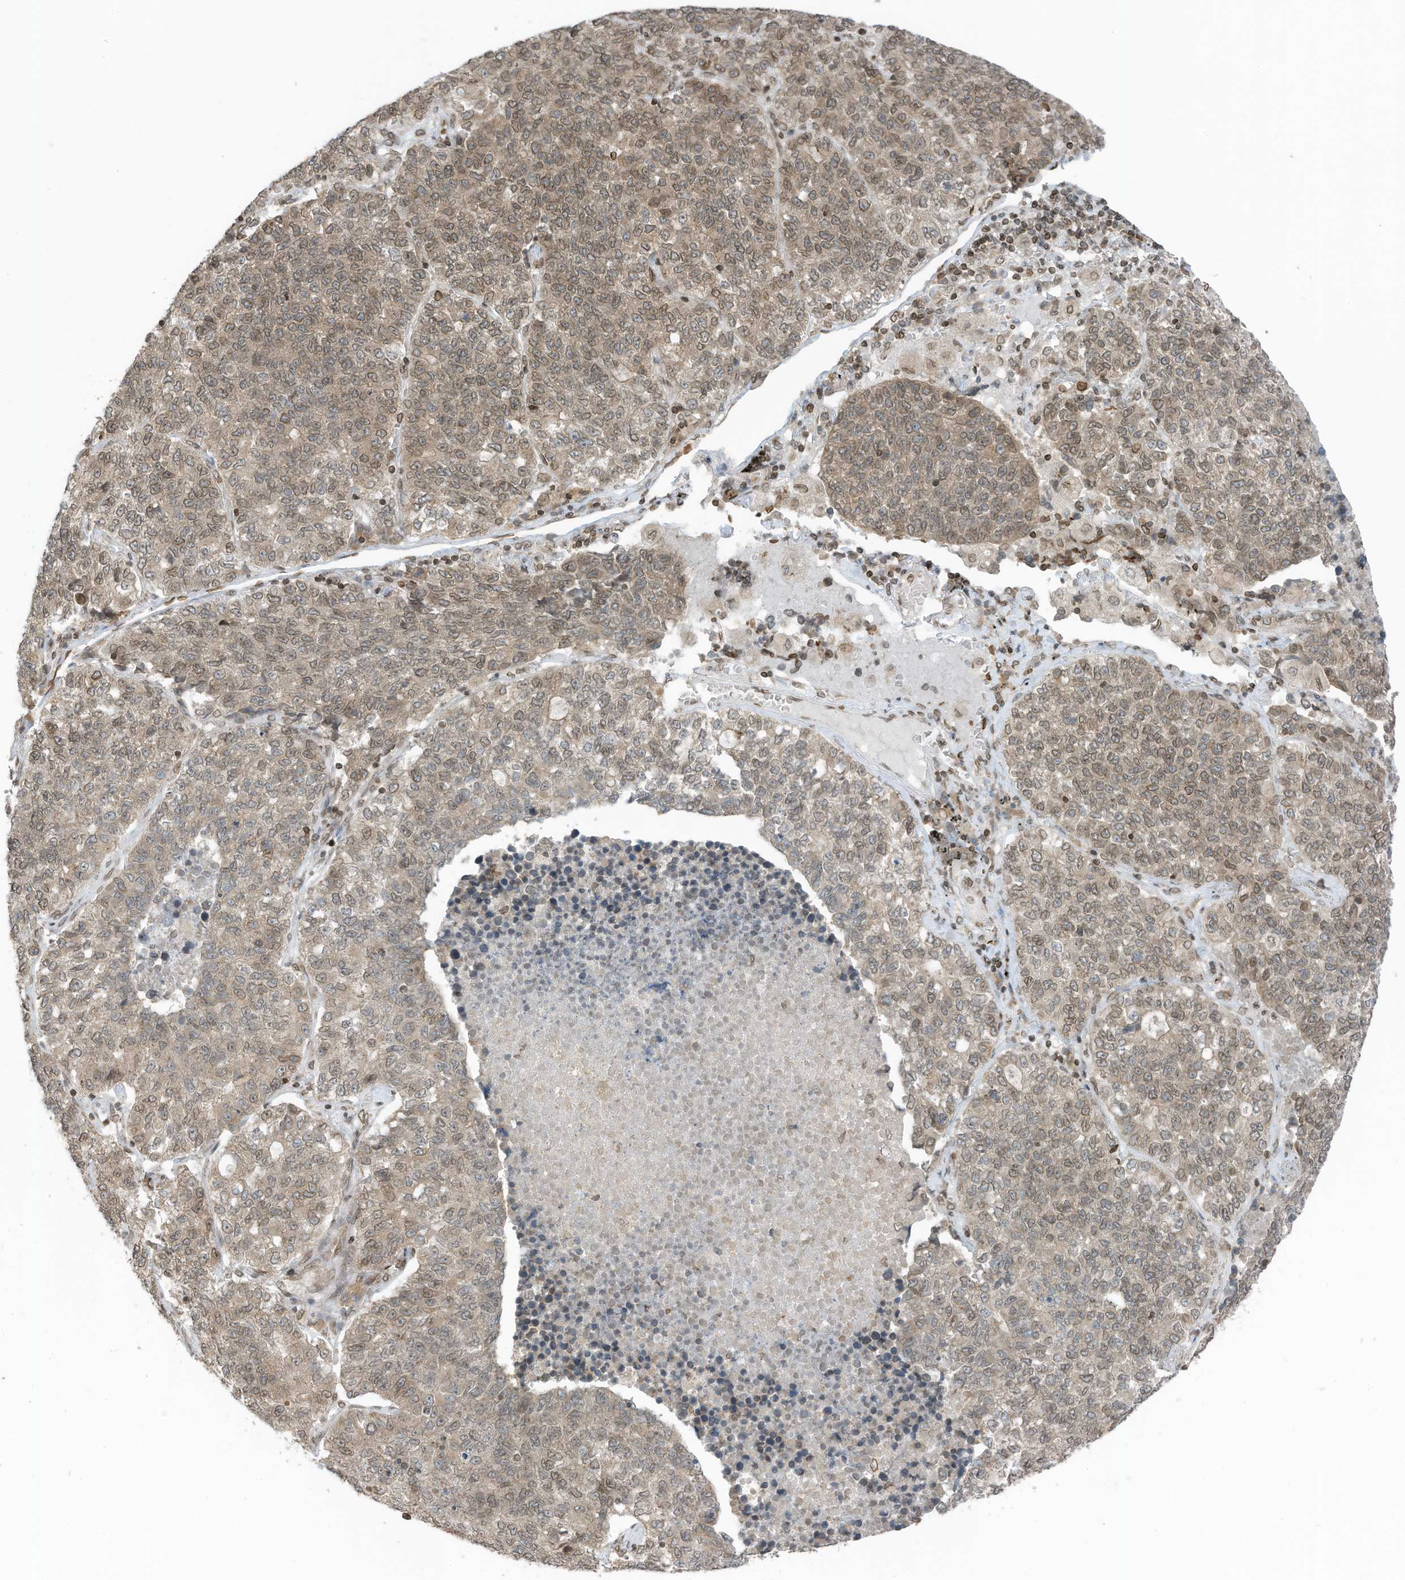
{"staining": {"intensity": "weak", "quantity": "25%-75%", "location": "cytoplasmic/membranous,nuclear"}, "tissue": "lung cancer", "cell_type": "Tumor cells", "image_type": "cancer", "snomed": [{"axis": "morphology", "description": "Adenocarcinoma, NOS"}, {"axis": "topography", "description": "Lung"}], "caption": "A histopathology image of human adenocarcinoma (lung) stained for a protein exhibits weak cytoplasmic/membranous and nuclear brown staining in tumor cells.", "gene": "RABL3", "patient": {"sex": "male", "age": 49}}